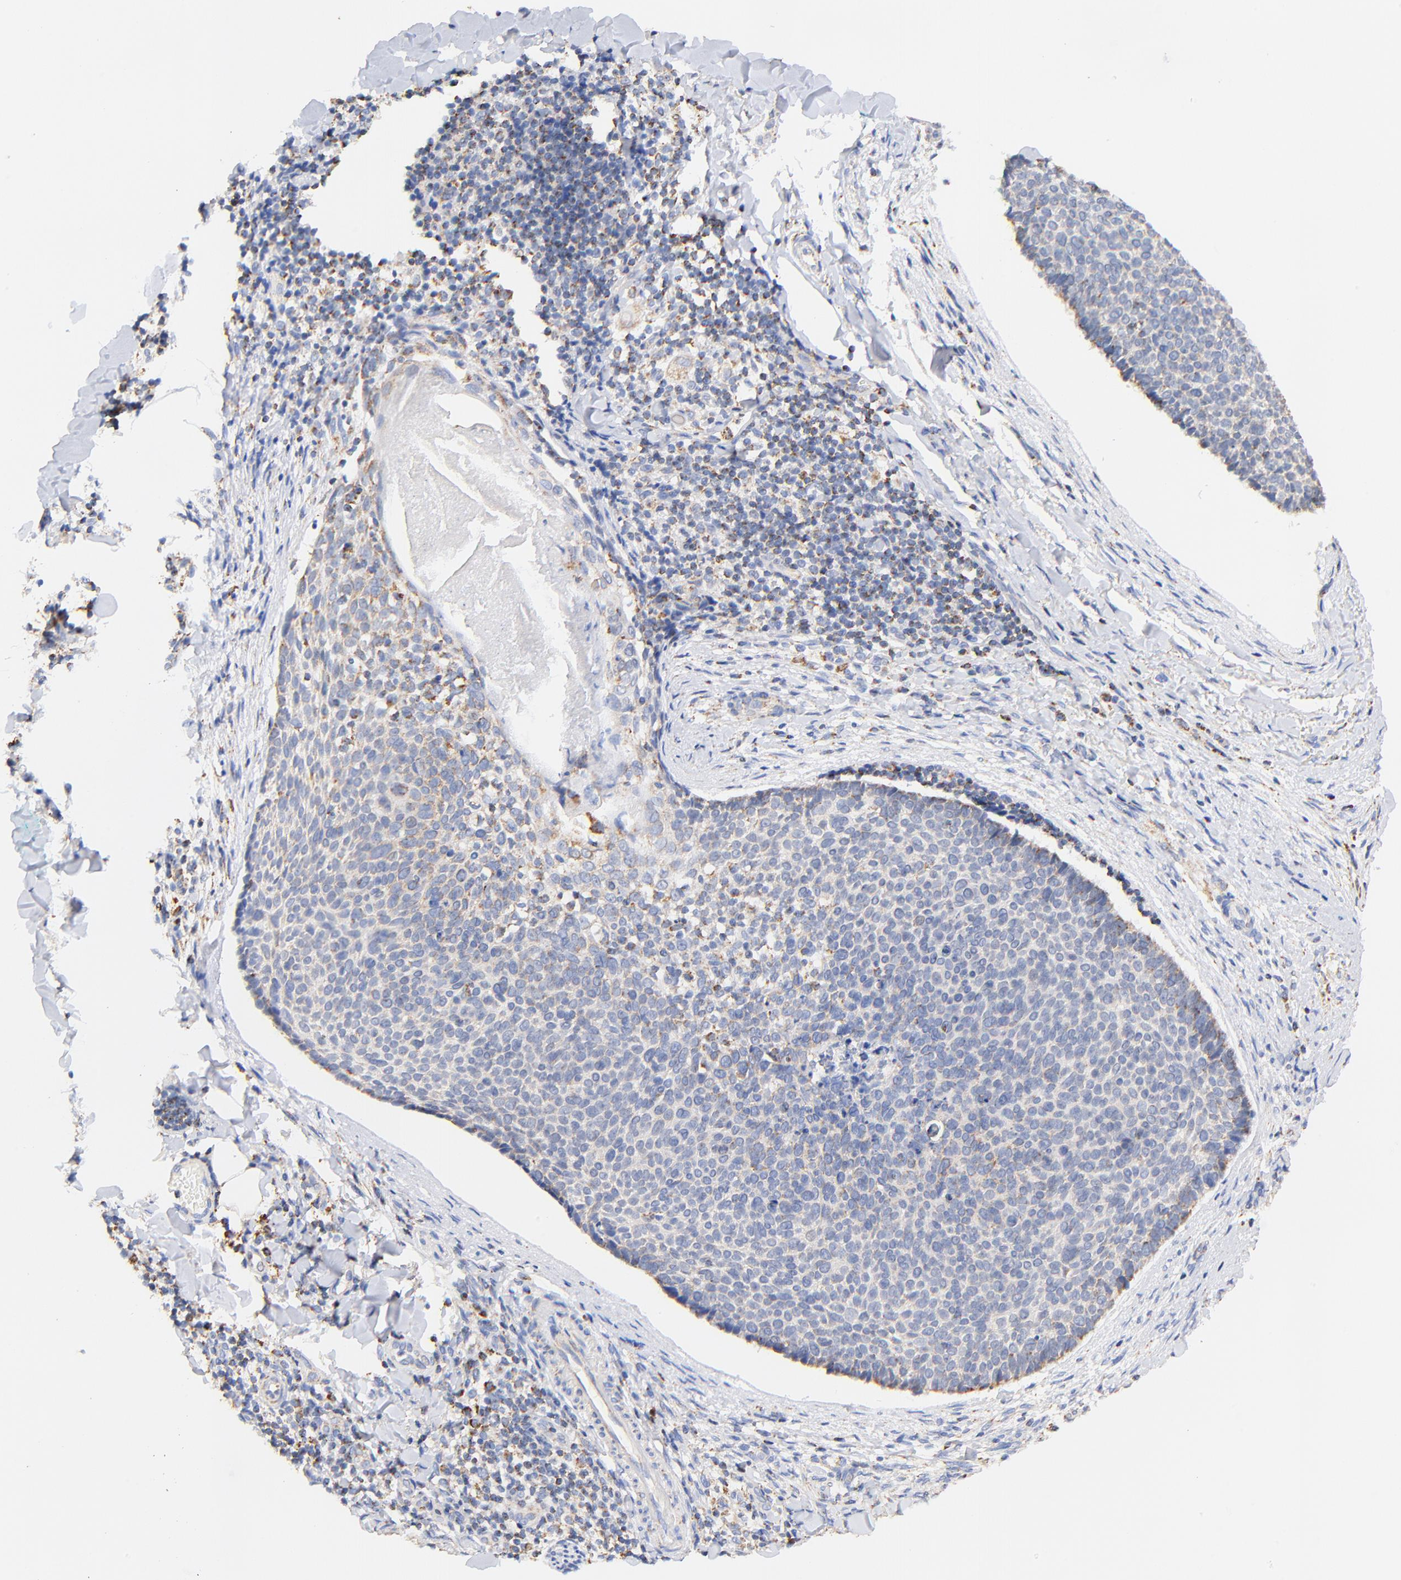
{"staining": {"intensity": "weak", "quantity": "<25%", "location": "cytoplasmic/membranous"}, "tissue": "skin cancer", "cell_type": "Tumor cells", "image_type": "cancer", "snomed": [{"axis": "morphology", "description": "Normal tissue, NOS"}, {"axis": "morphology", "description": "Basal cell carcinoma"}, {"axis": "topography", "description": "Skin"}], "caption": "Immunohistochemistry histopathology image of skin basal cell carcinoma stained for a protein (brown), which demonstrates no expression in tumor cells.", "gene": "ATP5F1D", "patient": {"sex": "female", "age": 57}}